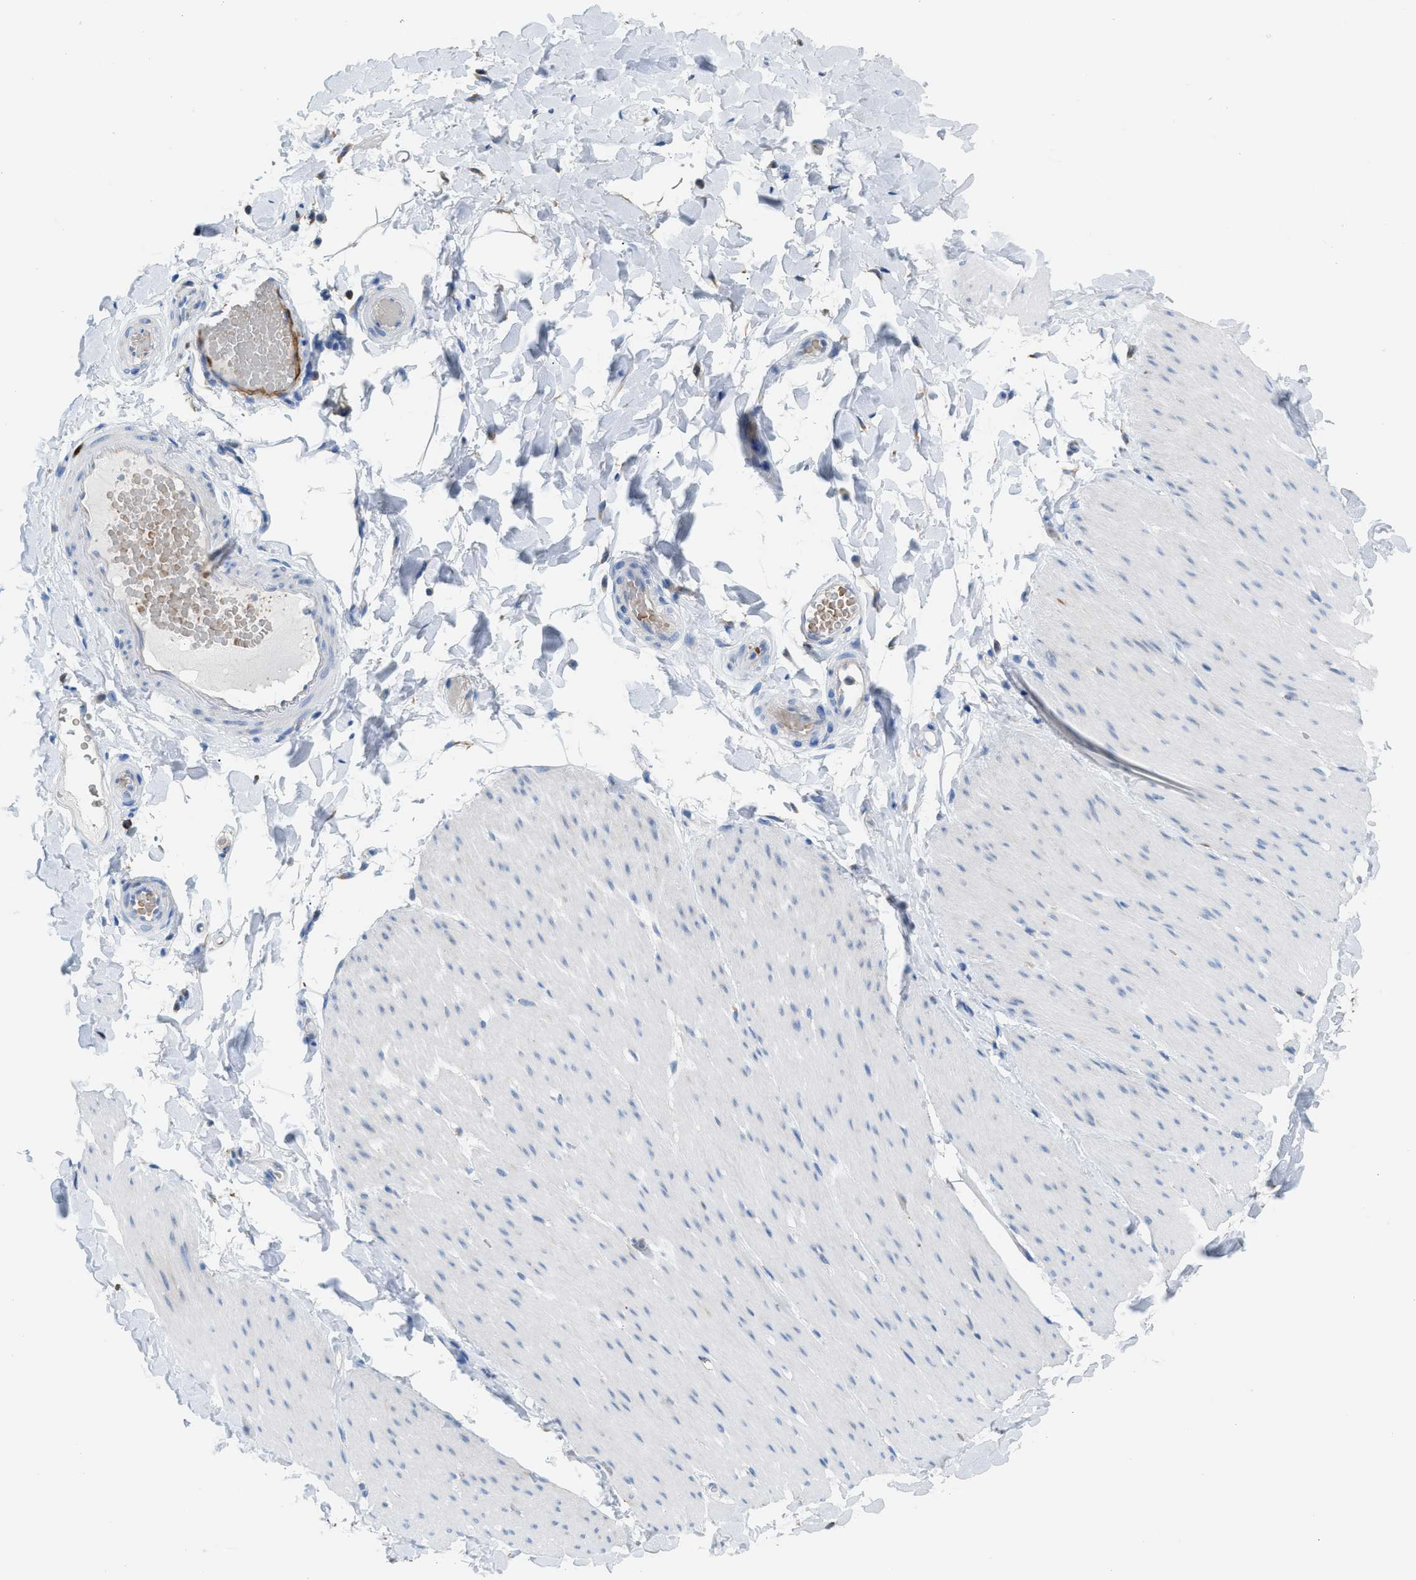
{"staining": {"intensity": "moderate", "quantity": "<25%", "location": "cytoplasmic/membranous"}, "tissue": "smooth muscle", "cell_type": "Smooth muscle cells", "image_type": "normal", "snomed": [{"axis": "morphology", "description": "Normal tissue, NOS"}, {"axis": "topography", "description": "Smooth muscle"}, {"axis": "topography", "description": "Colon"}], "caption": "Immunohistochemical staining of unremarkable human smooth muscle reveals low levels of moderate cytoplasmic/membranous expression in about <25% of smooth muscle cells. The staining was performed using DAB to visualize the protein expression in brown, while the nuclei were stained in blue with hematoxylin (Magnification: 20x).", "gene": "CA3", "patient": {"sex": "male", "age": 67}}